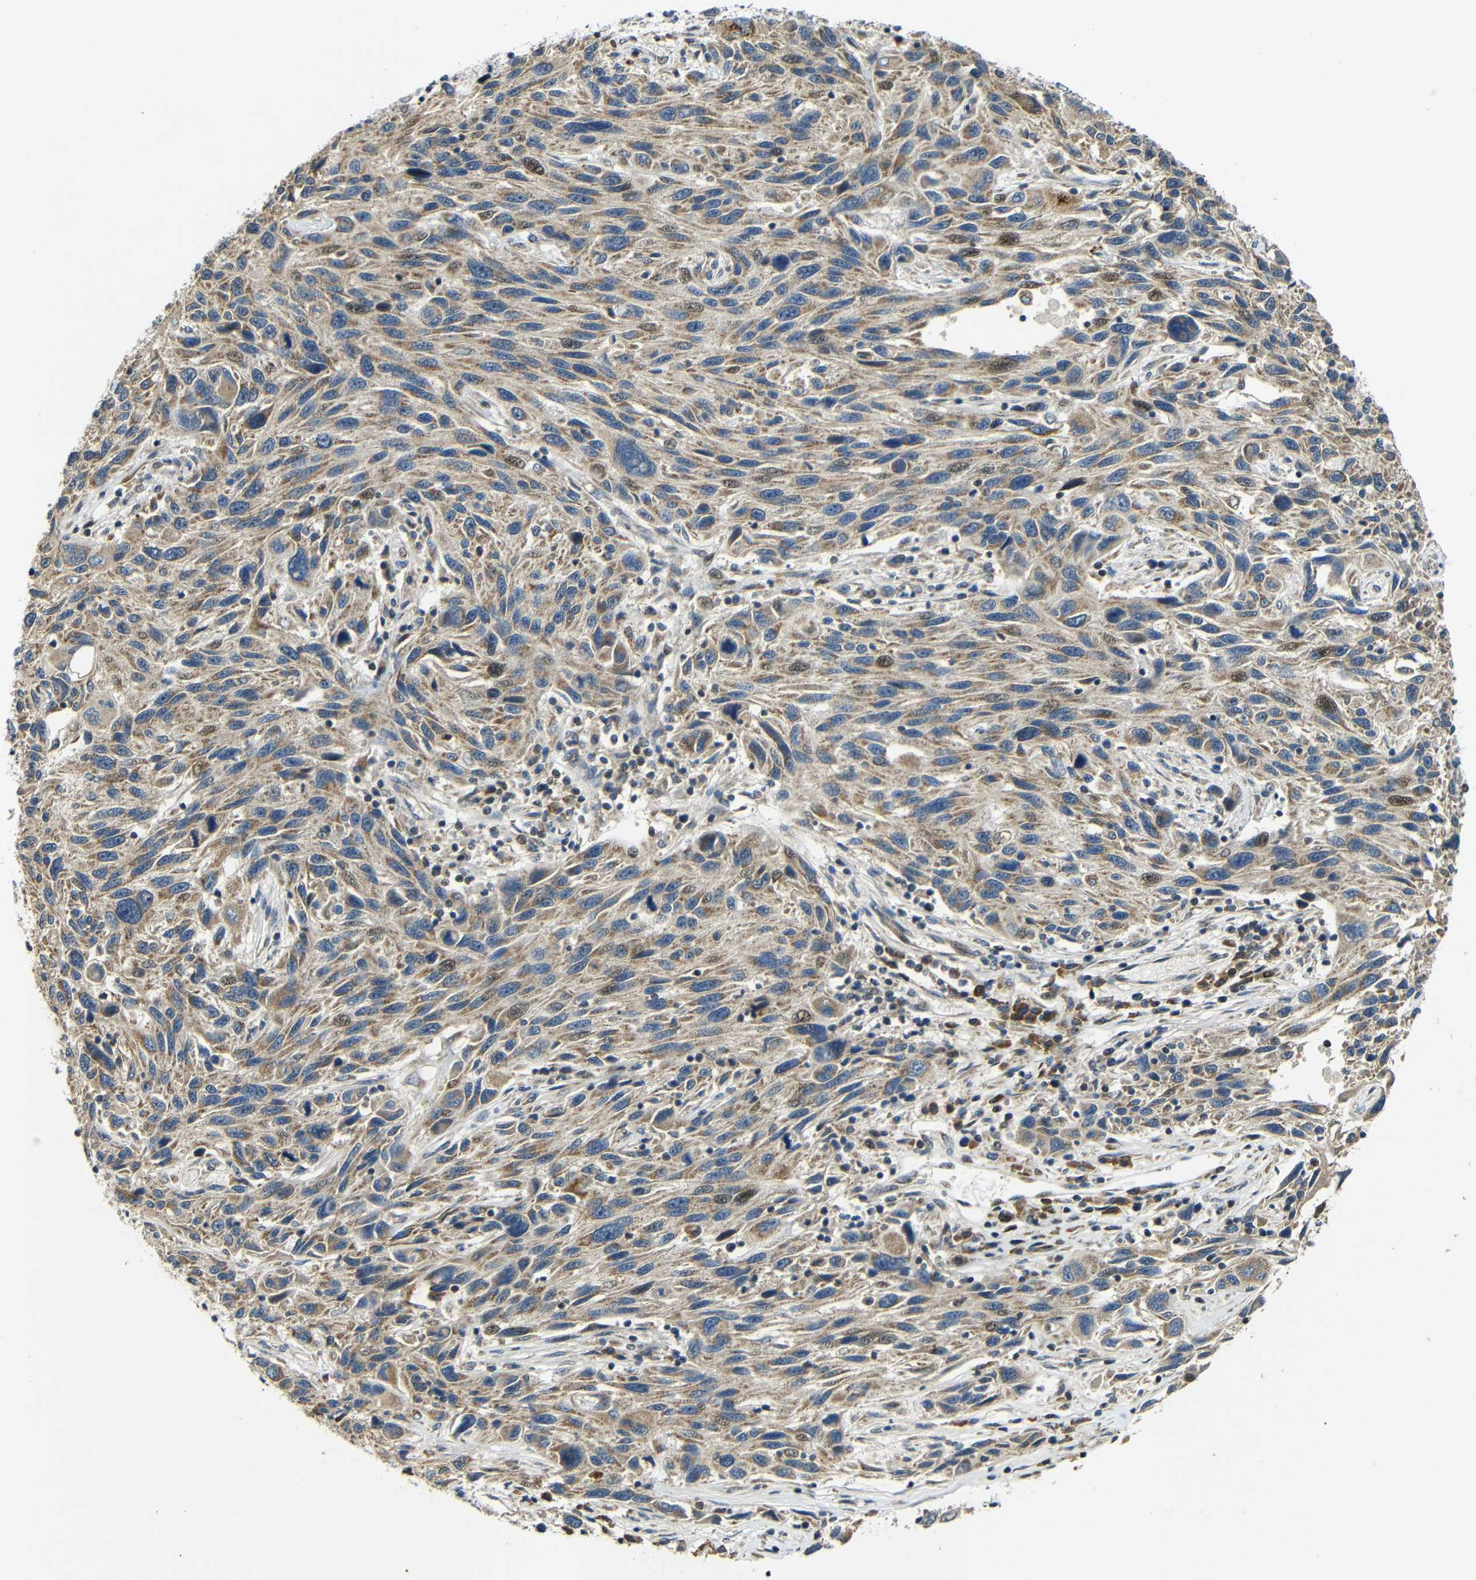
{"staining": {"intensity": "moderate", "quantity": ">75%", "location": "cytoplasmic/membranous"}, "tissue": "melanoma", "cell_type": "Tumor cells", "image_type": "cancer", "snomed": [{"axis": "morphology", "description": "Malignant melanoma, NOS"}, {"axis": "topography", "description": "Skin"}], "caption": "Moderate cytoplasmic/membranous expression is appreciated in about >75% of tumor cells in melanoma. The staining is performed using DAB brown chromogen to label protein expression. The nuclei are counter-stained blue using hematoxylin.", "gene": "KAZALD1", "patient": {"sex": "male", "age": 53}}